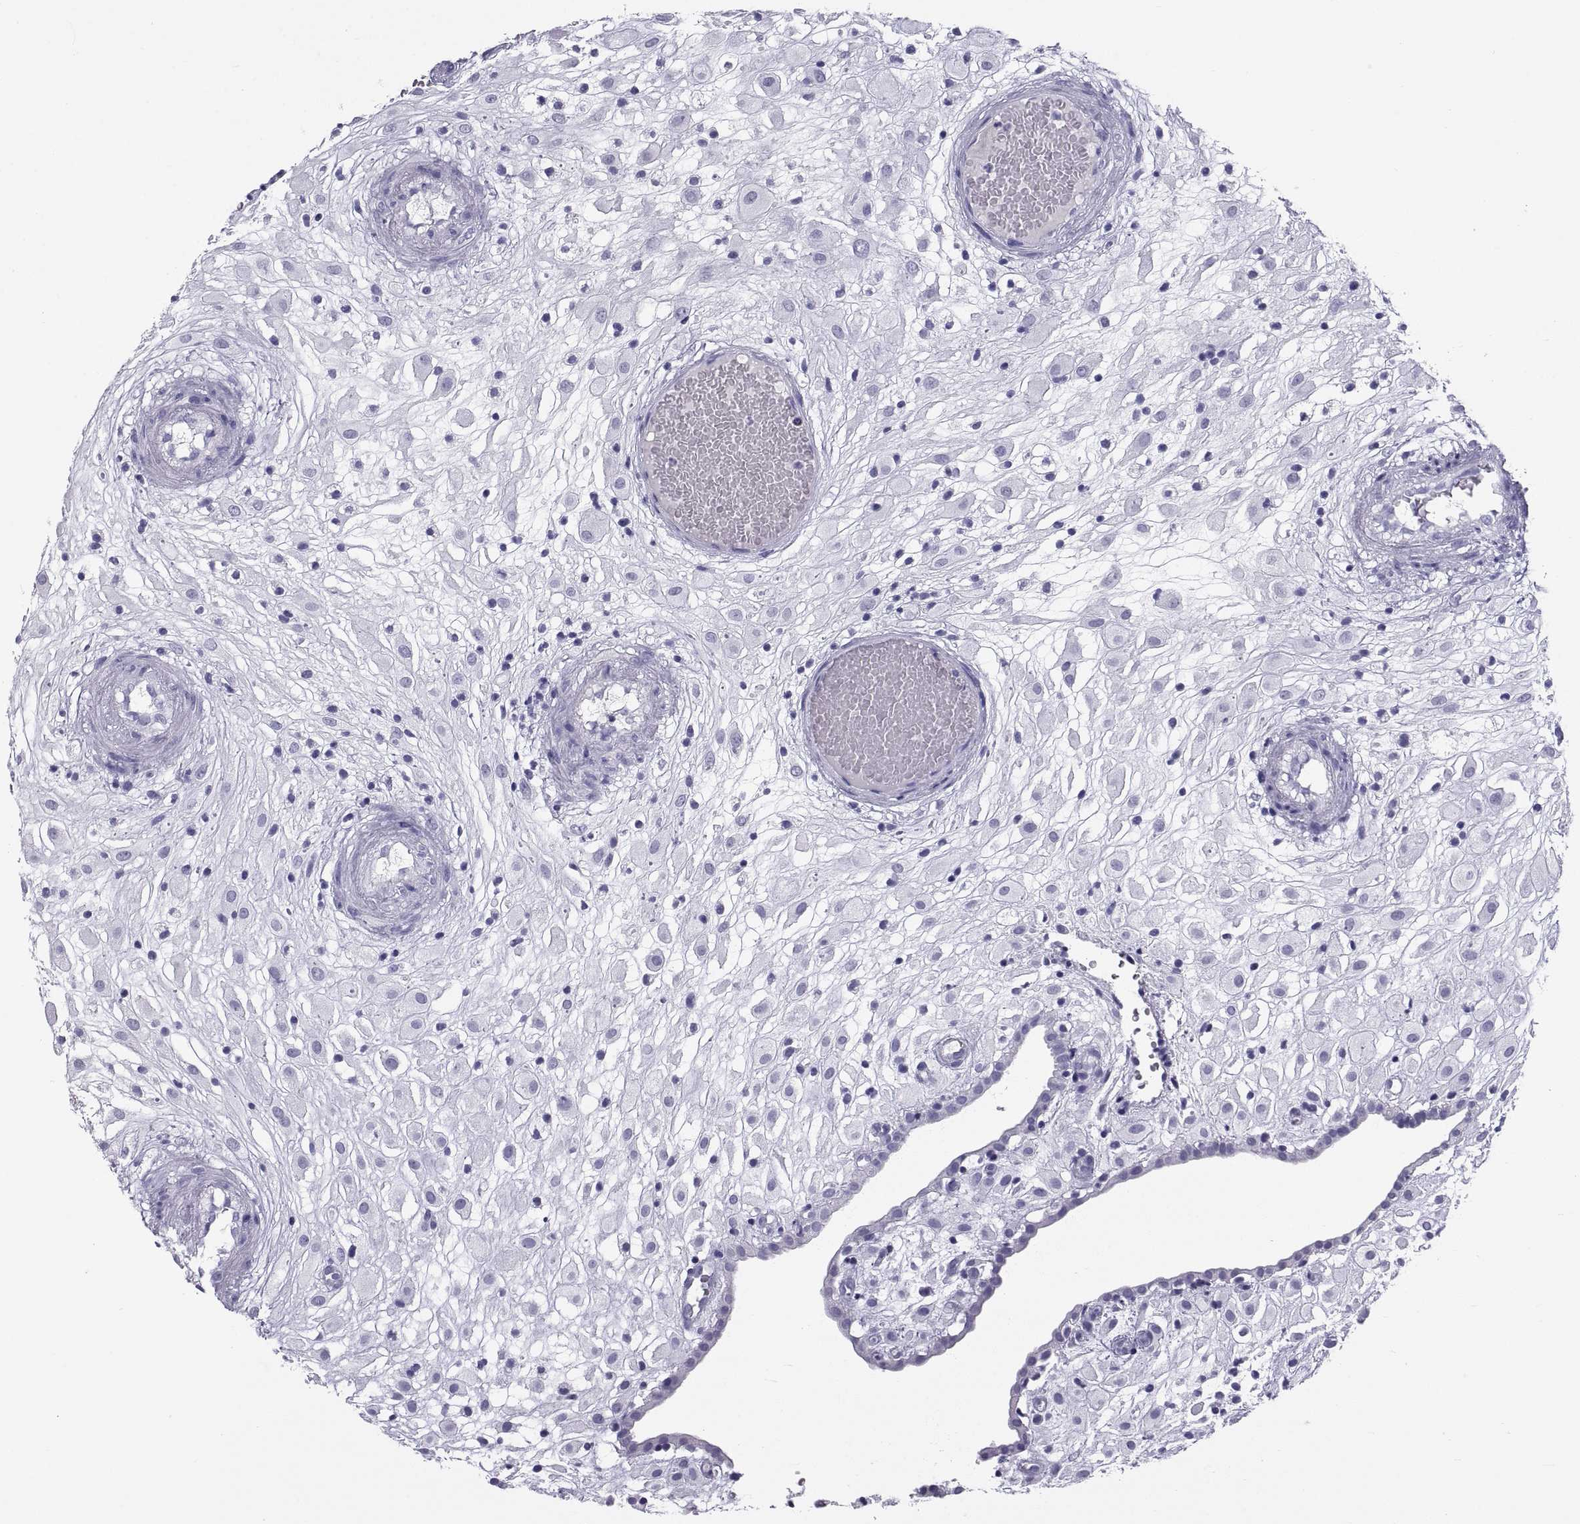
{"staining": {"intensity": "negative", "quantity": "none", "location": "none"}, "tissue": "placenta", "cell_type": "Decidual cells", "image_type": "normal", "snomed": [{"axis": "morphology", "description": "Normal tissue, NOS"}, {"axis": "topography", "description": "Placenta"}], "caption": "A micrograph of human placenta is negative for staining in decidual cells. (DAB (3,3'-diaminobenzidine) IHC, high magnification).", "gene": "CT47A10", "patient": {"sex": "female", "age": 24}}